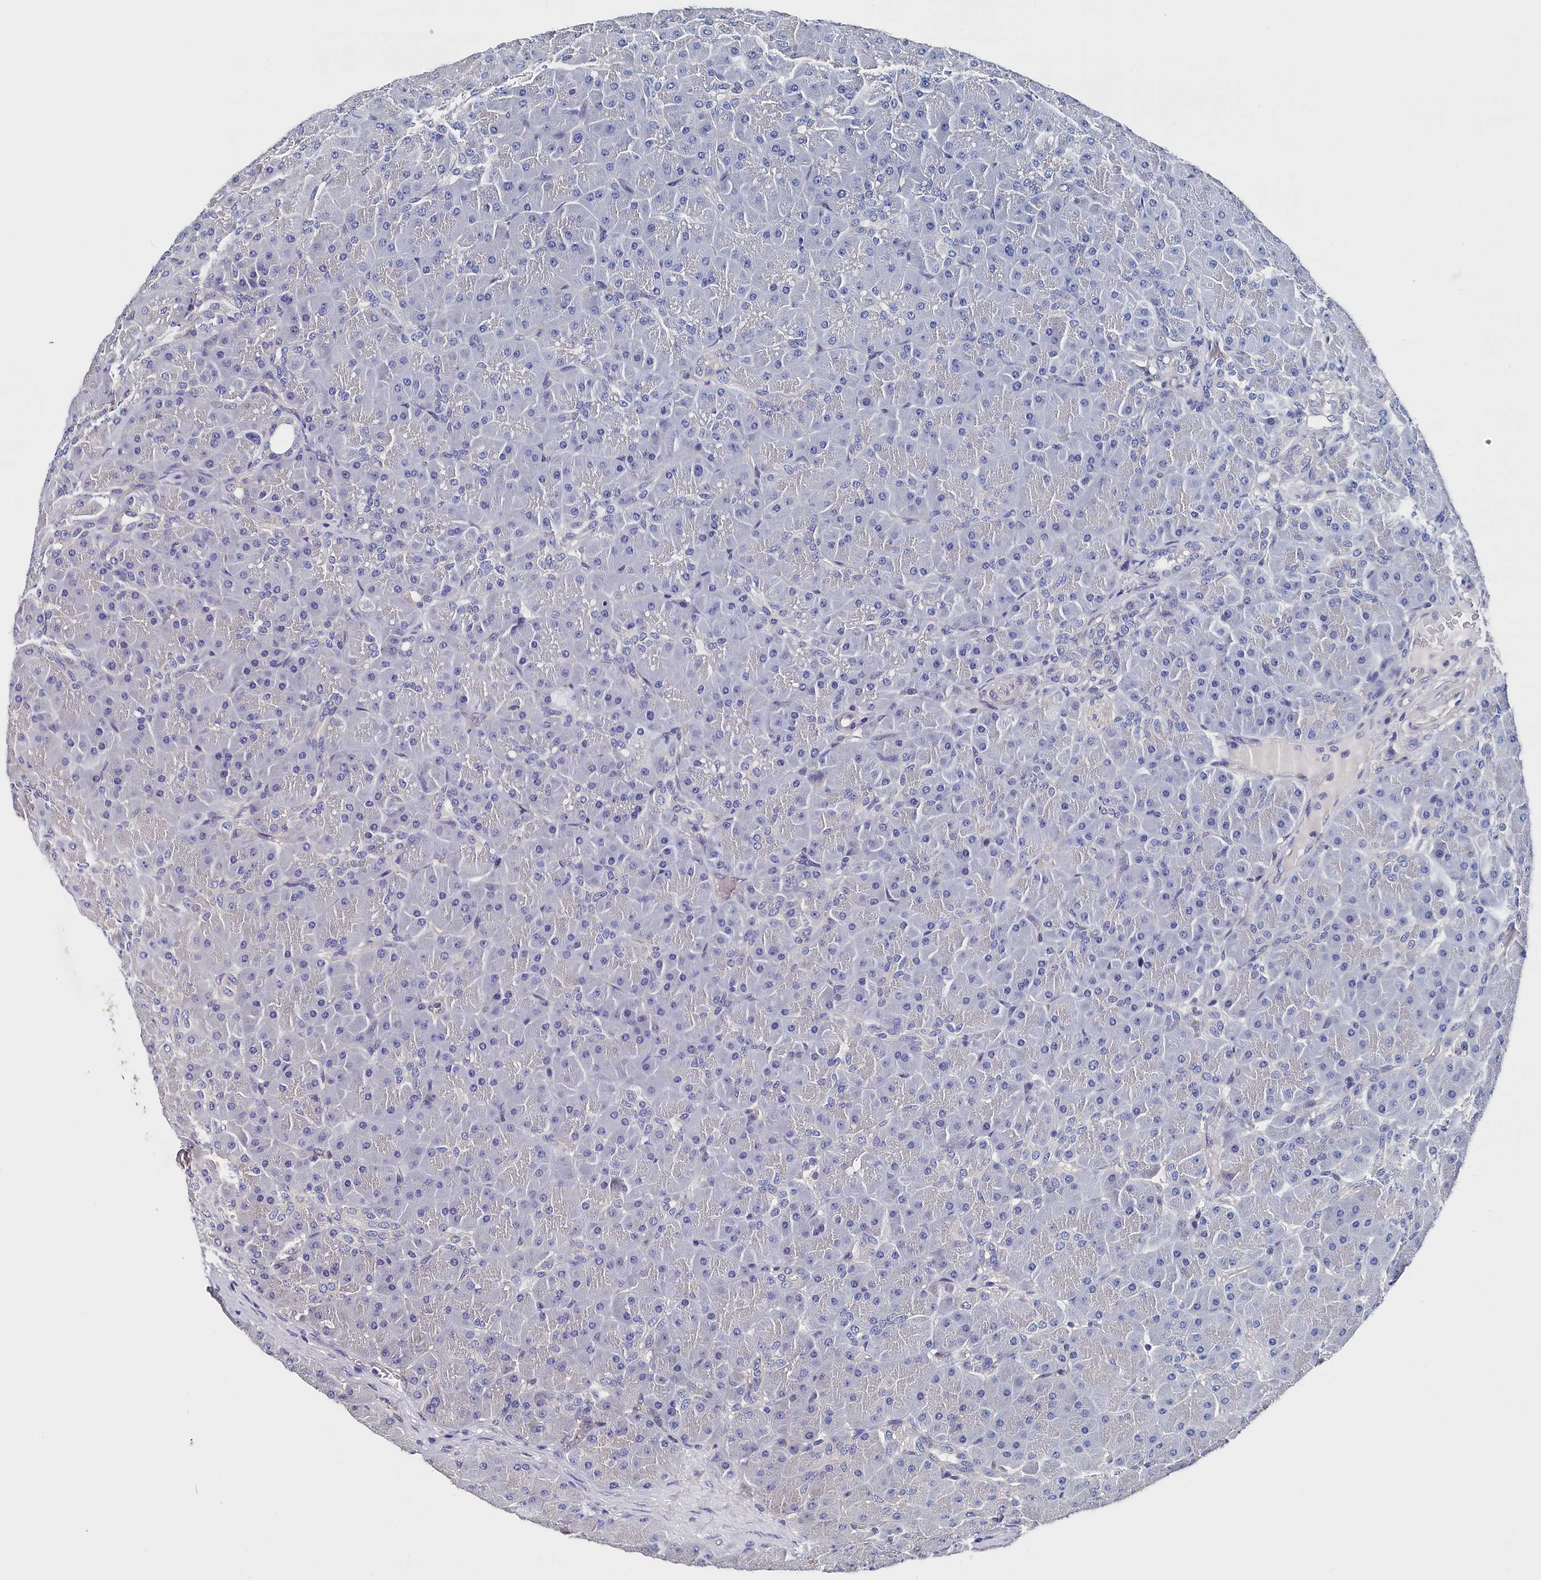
{"staining": {"intensity": "negative", "quantity": "none", "location": "none"}, "tissue": "pancreas", "cell_type": "Exocrine glandular cells", "image_type": "normal", "snomed": [{"axis": "morphology", "description": "Normal tissue, NOS"}, {"axis": "topography", "description": "Pancreas"}], "caption": "DAB (3,3'-diaminobenzidine) immunohistochemical staining of benign human pancreas reveals no significant positivity in exocrine glandular cells. (DAB (3,3'-diaminobenzidine) IHC visualized using brightfield microscopy, high magnification).", "gene": "BHMT", "patient": {"sex": "male", "age": 66}}